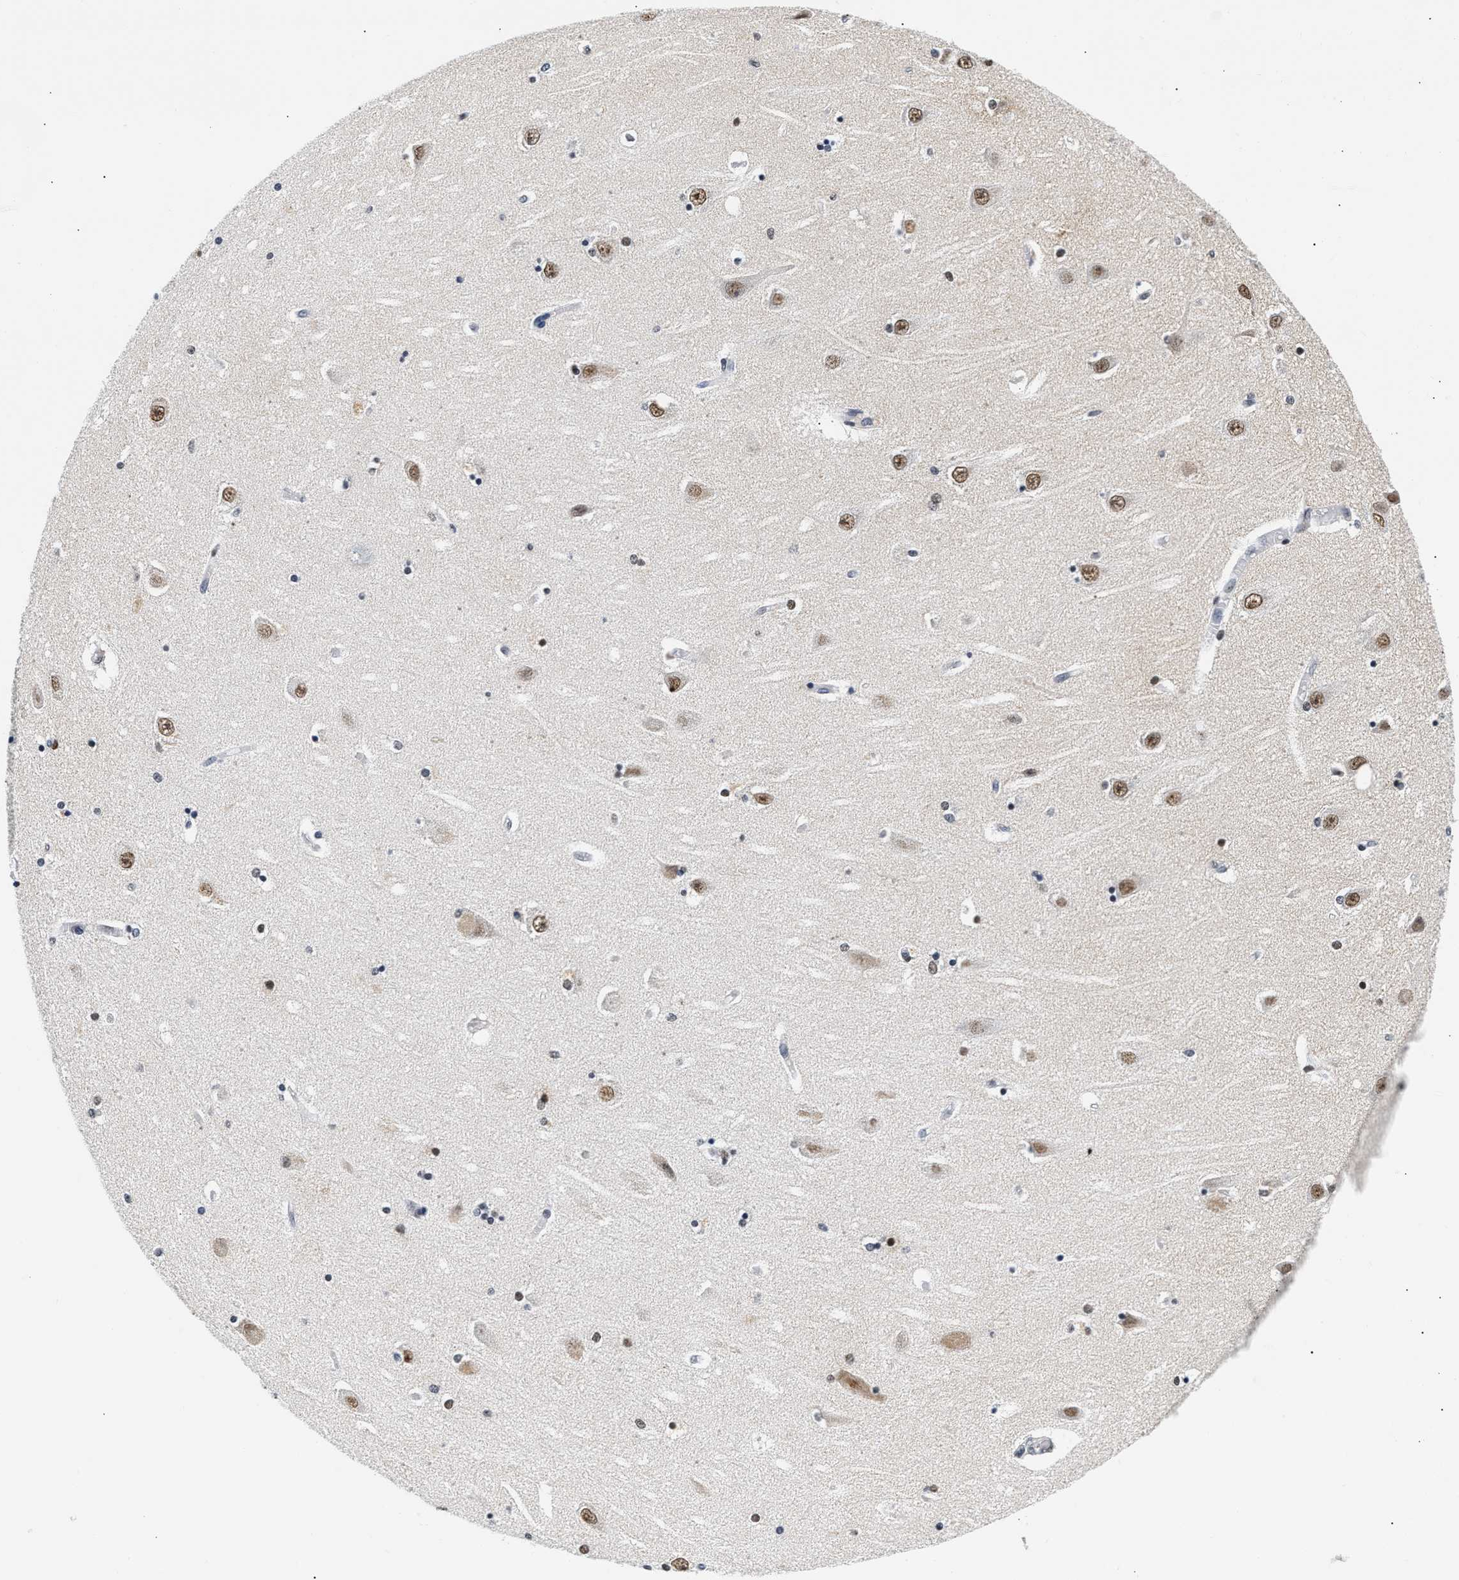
{"staining": {"intensity": "moderate", "quantity": "<25%", "location": "nuclear"}, "tissue": "hippocampus", "cell_type": "Glial cells", "image_type": "normal", "snomed": [{"axis": "morphology", "description": "Normal tissue, NOS"}, {"axis": "topography", "description": "Hippocampus"}], "caption": "Hippocampus was stained to show a protein in brown. There is low levels of moderate nuclear staining in about <25% of glial cells. (DAB (3,3'-diaminobenzidine) IHC, brown staining for protein, blue staining for nuclei).", "gene": "THOC1", "patient": {"sex": "female", "age": 54}}